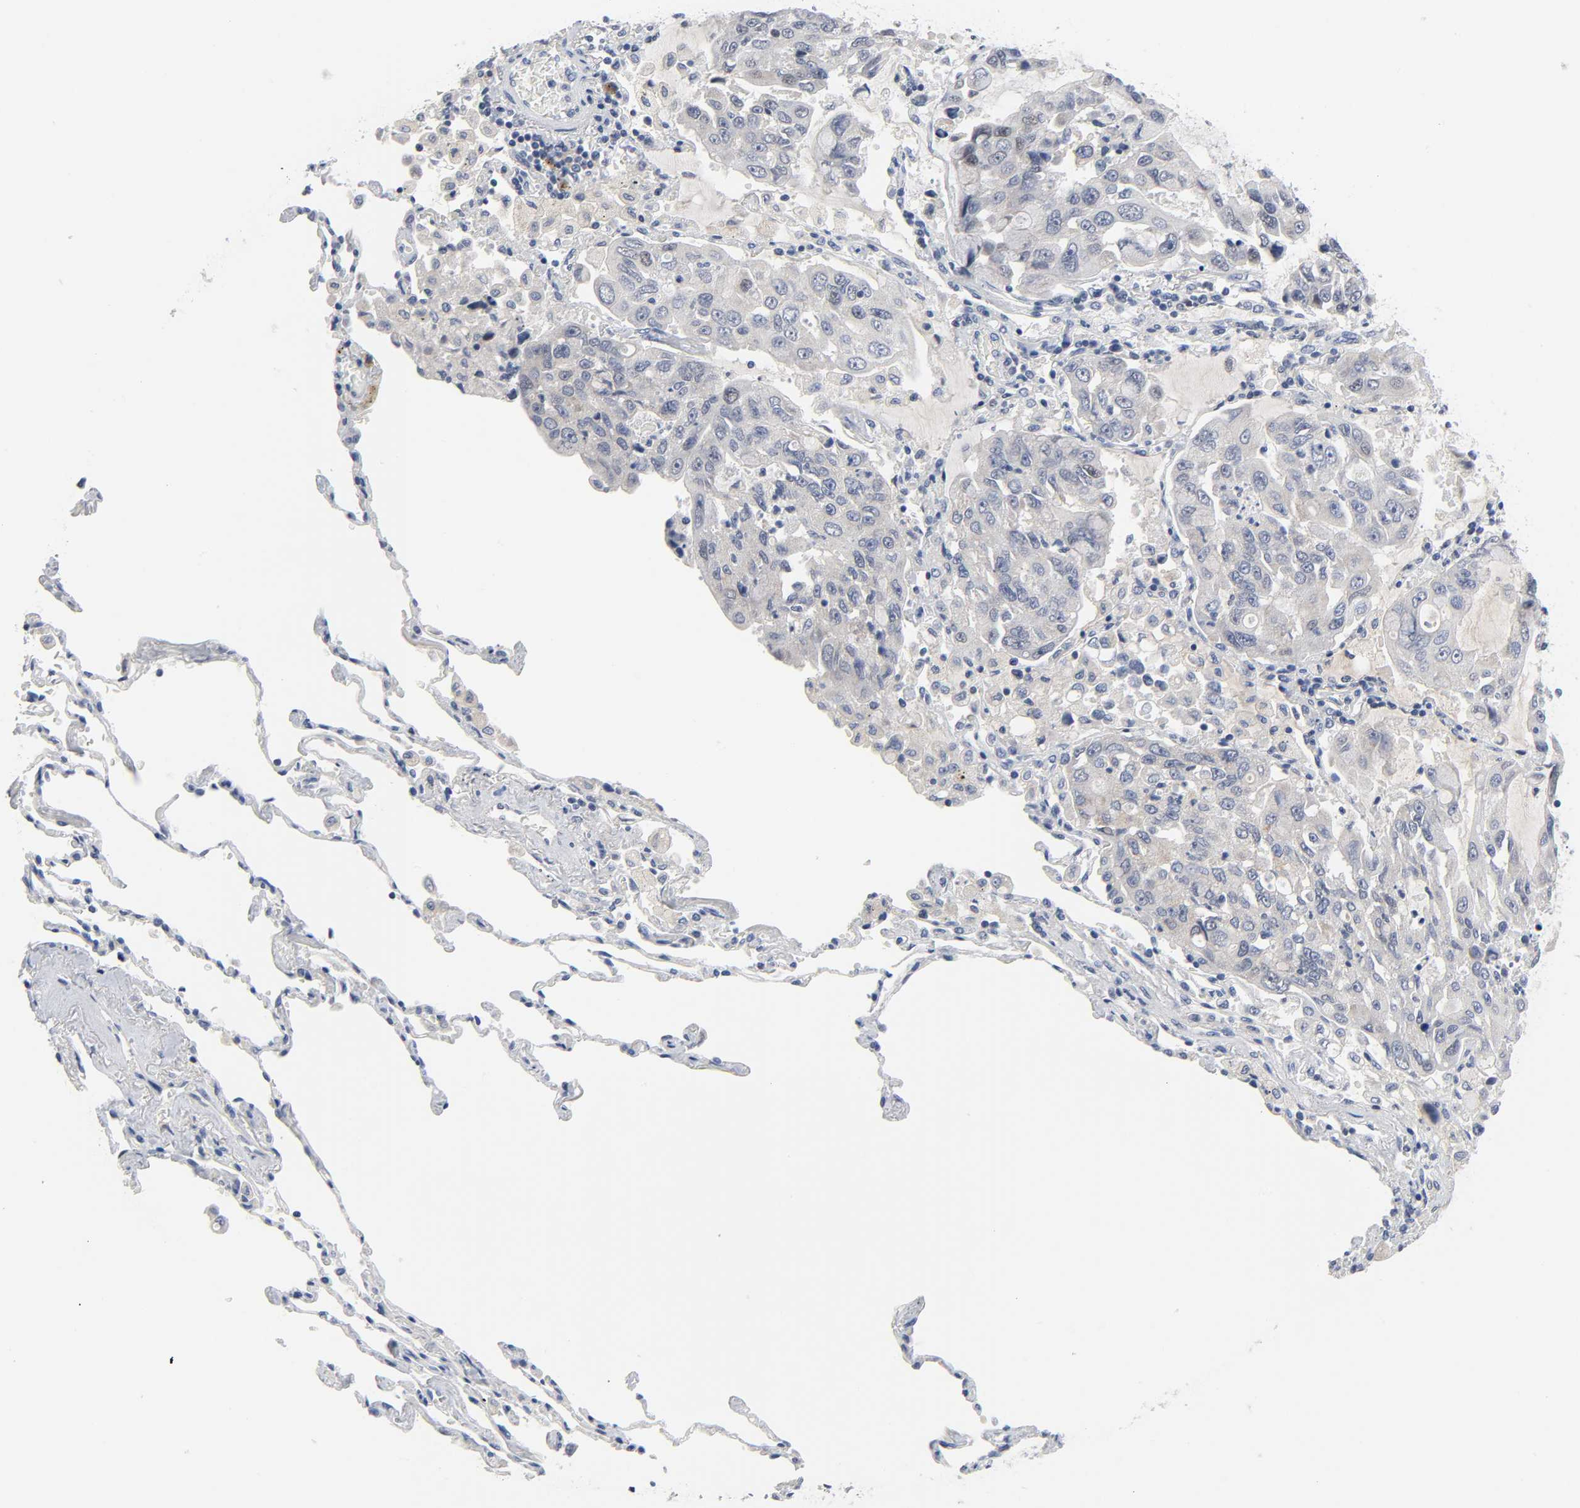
{"staining": {"intensity": "weak", "quantity": "<25%", "location": "nuclear"}, "tissue": "lung cancer", "cell_type": "Tumor cells", "image_type": "cancer", "snomed": [{"axis": "morphology", "description": "Adenocarcinoma, NOS"}, {"axis": "topography", "description": "Lung"}], "caption": "DAB (3,3'-diaminobenzidine) immunohistochemical staining of human adenocarcinoma (lung) demonstrates no significant positivity in tumor cells.", "gene": "WEE1", "patient": {"sex": "male", "age": 64}}